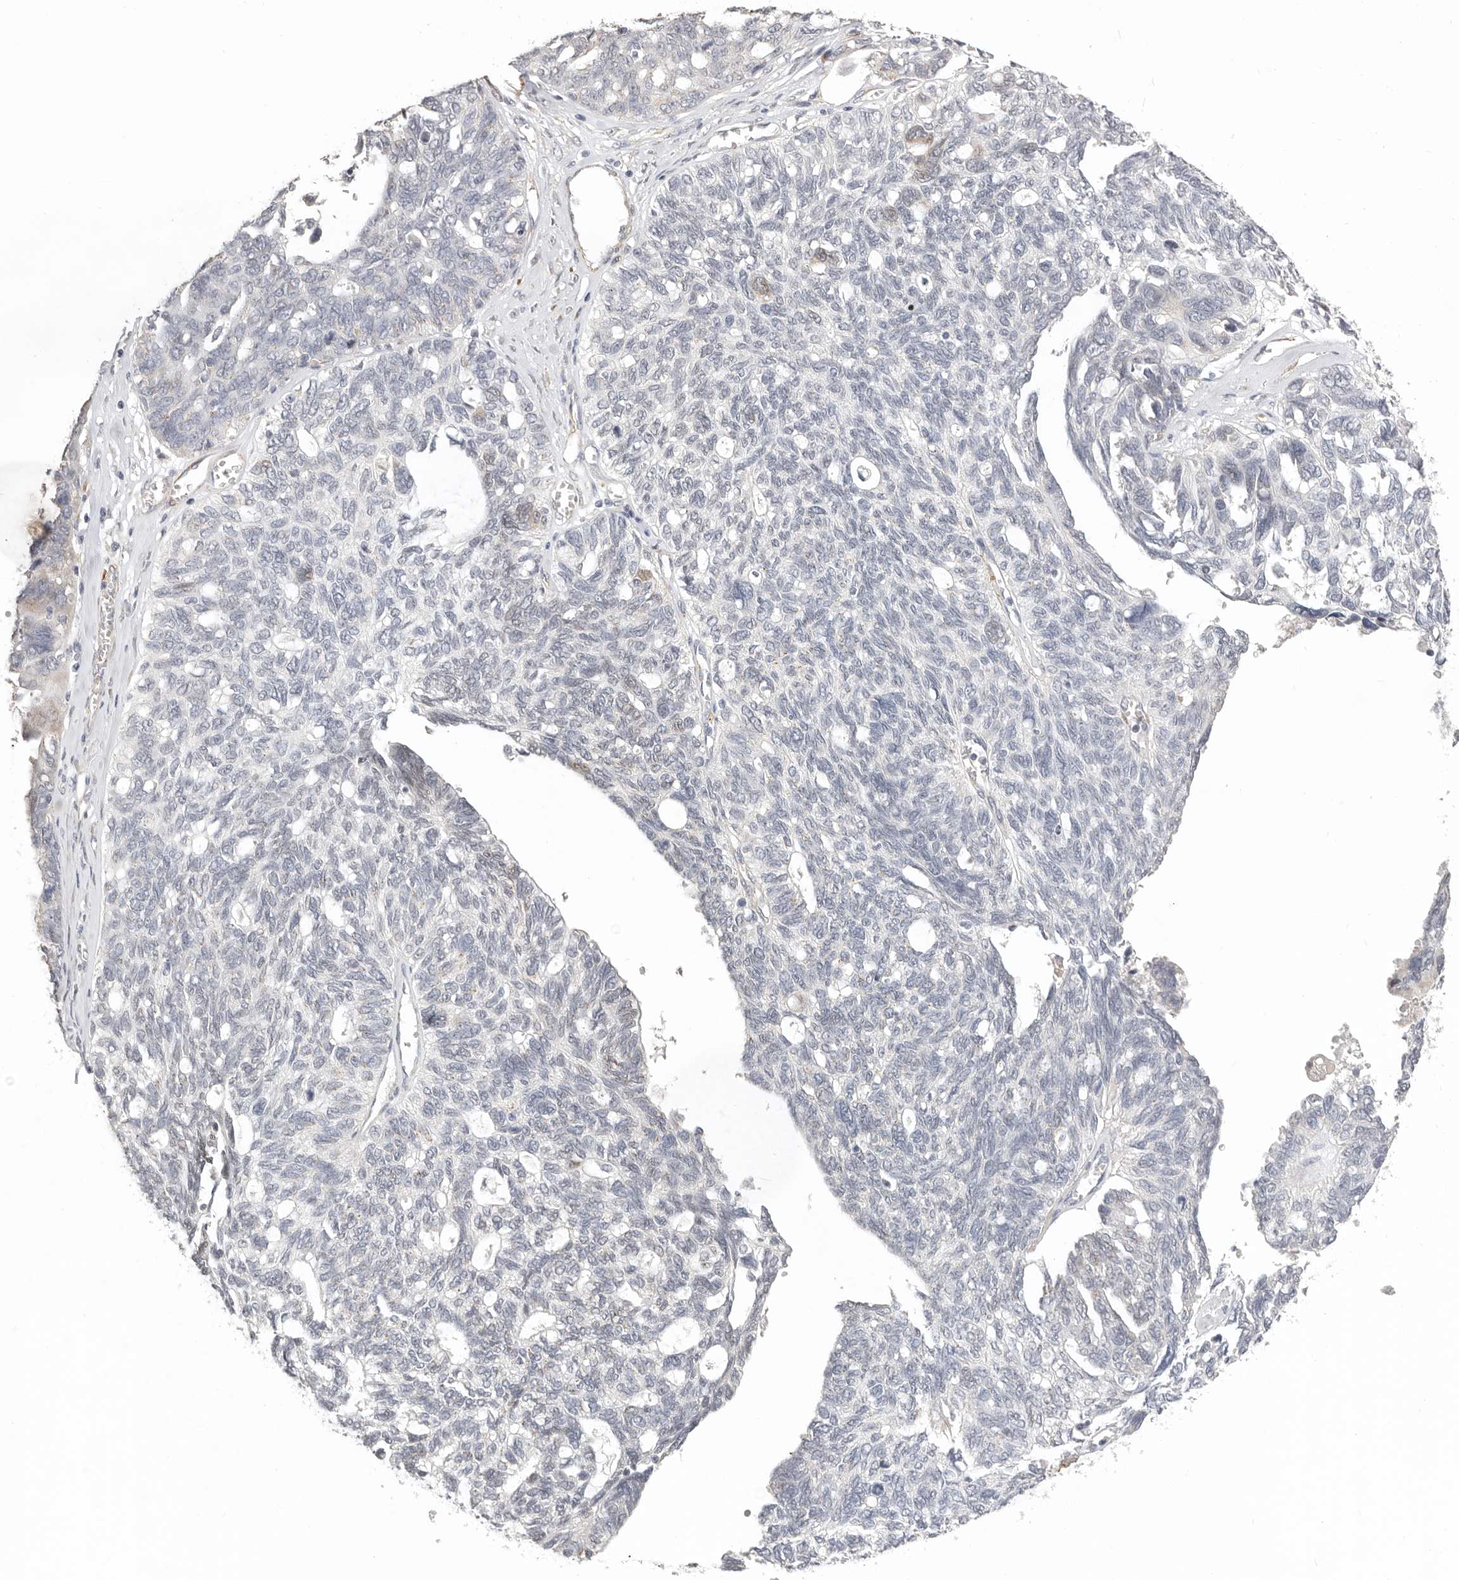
{"staining": {"intensity": "negative", "quantity": "none", "location": "none"}, "tissue": "ovarian cancer", "cell_type": "Tumor cells", "image_type": "cancer", "snomed": [{"axis": "morphology", "description": "Cystadenocarcinoma, serous, NOS"}, {"axis": "topography", "description": "Ovary"}], "caption": "Immunohistochemical staining of serous cystadenocarcinoma (ovarian) shows no significant positivity in tumor cells.", "gene": "RABAC1", "patient": {"sex": "female", "age": 79}}